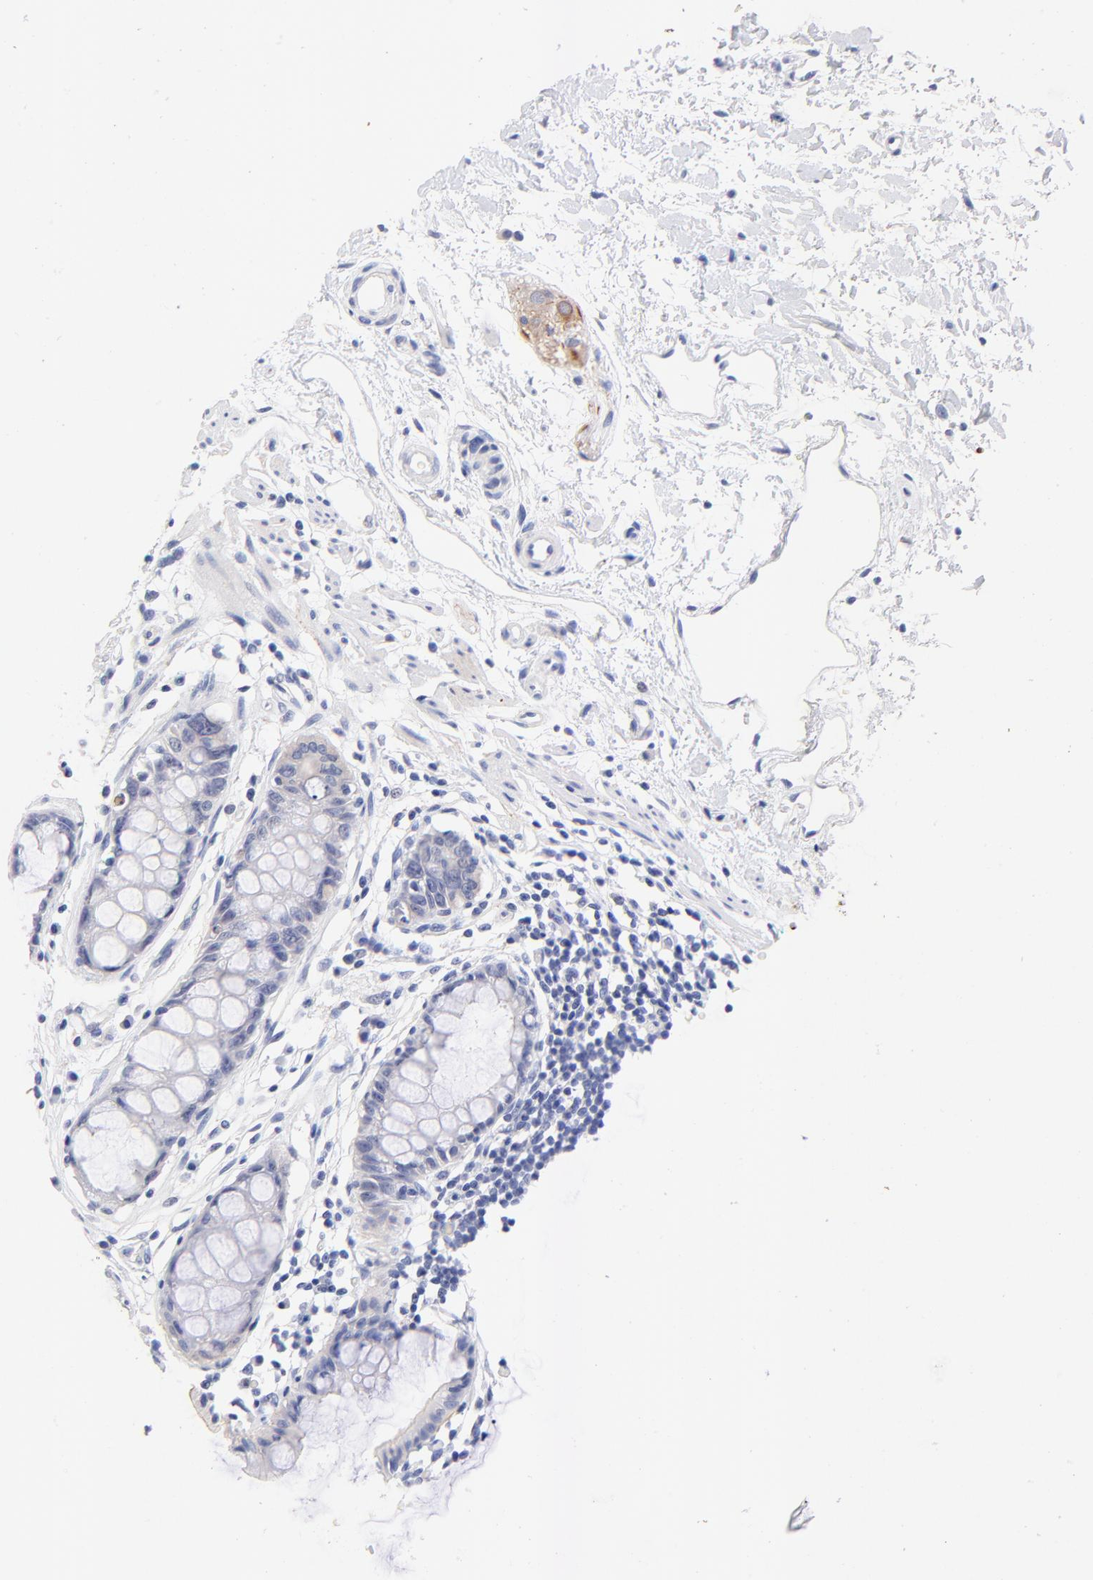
{"staining": {"intensity": "moderate", "quantity": "<25%", "location": "cytoplasmic/membranous"}, "tissue": "rectum", "cell_type": "Glandular cells", "image_type": "normal", "snomed": [{"axis": "morphology", "description": "Normal tissue, NOS"}, {"axis": "morphology", "description": "Adenocarcinoma, NOS"}, {"axis": "topography", "description": "Rectum"}], "caption": "Normal rectum was stained to show a protein in brown. There is low levels of moderate cytoplasmic/membranous staining in approximately <25% of glandular cells.", "gene": "FAM117B", "patient": {"sex": "female", "age": 65}}